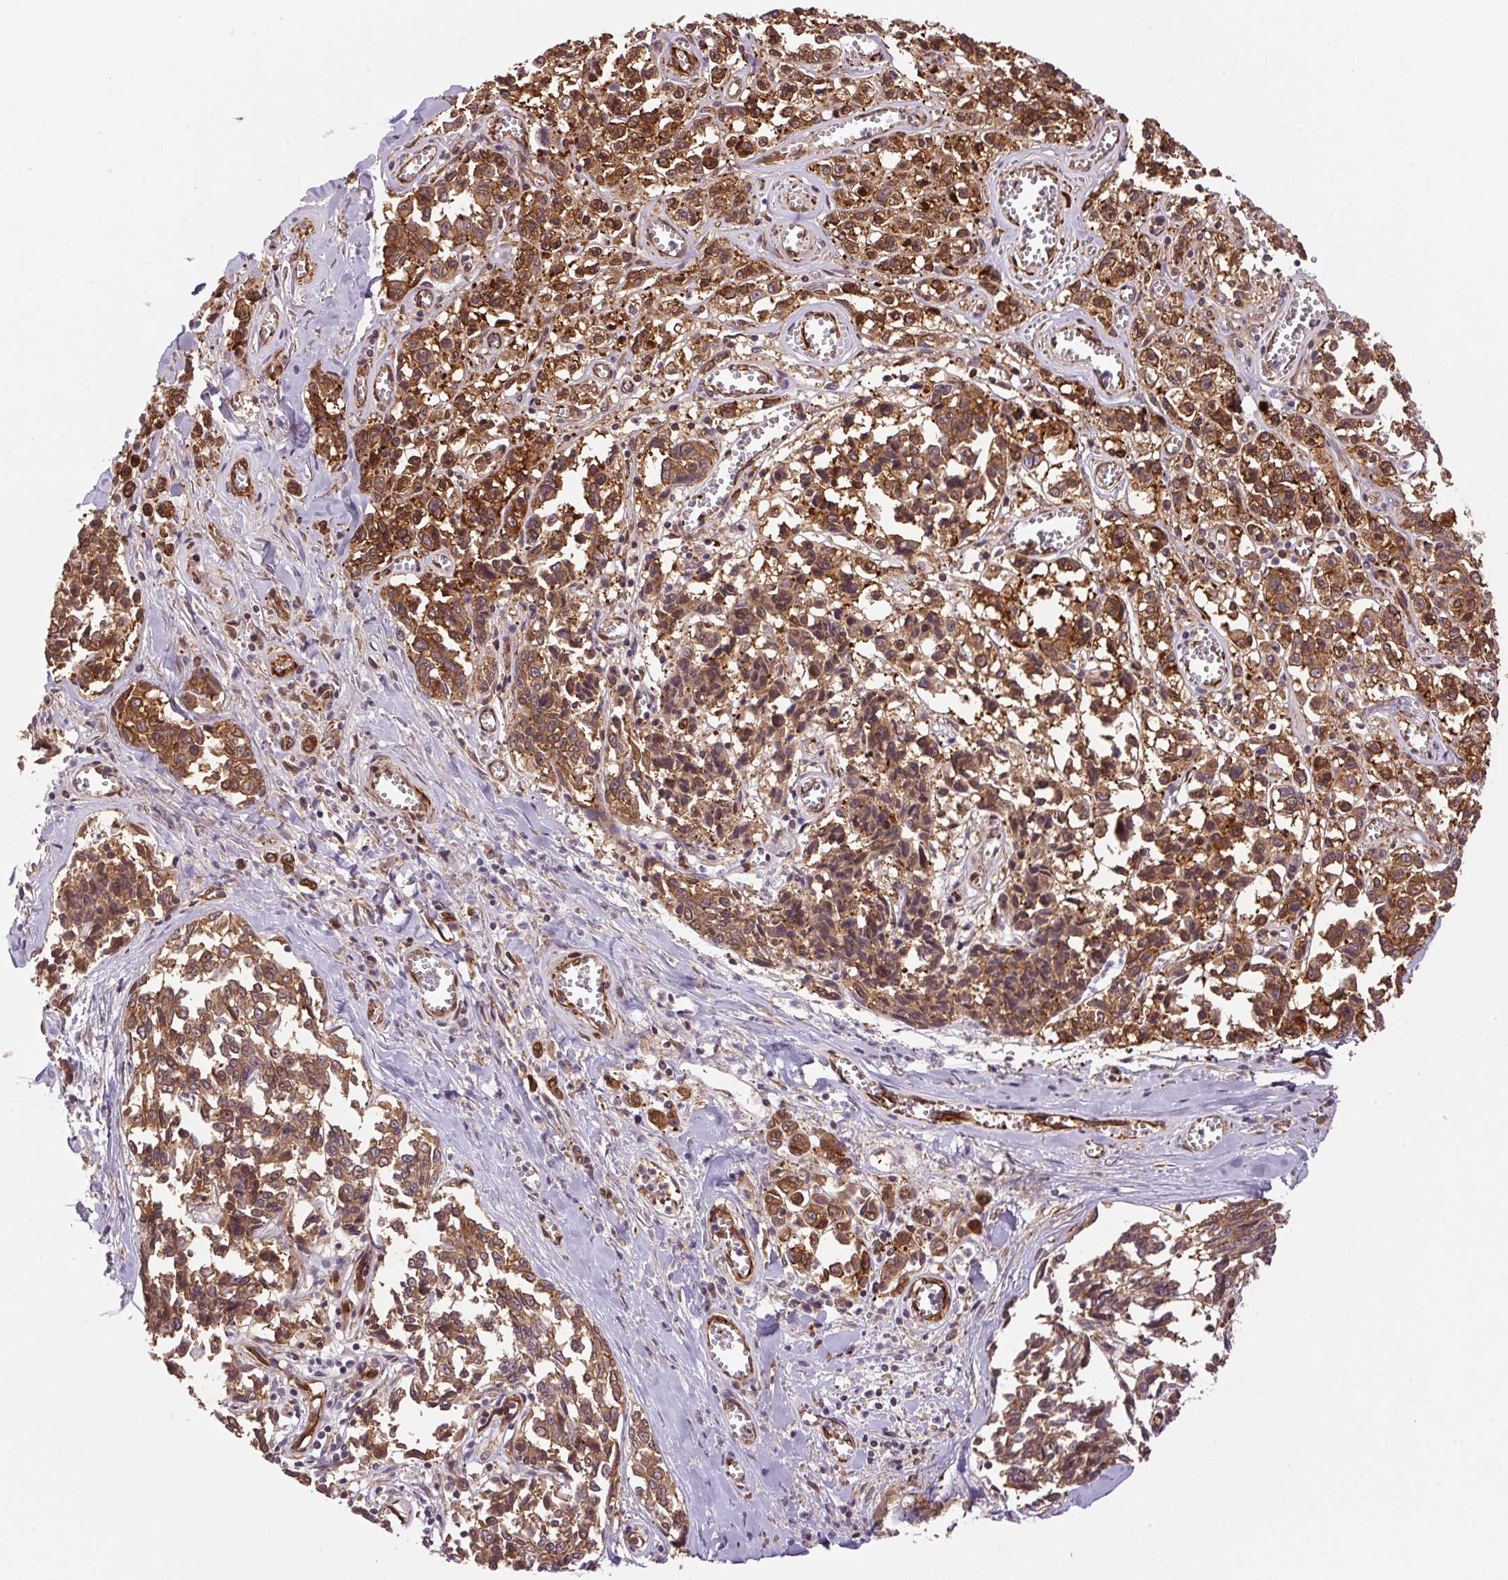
{"staining": {"intensity": "strong", "quantity": ">75%", "location": "cytoplasmic/membranous"}, "tissue": "melanoma", "cell_type": "Tumor cells", "image_type": "cancer", "snomed": [{"axis": "morphology", "description": "Malignant melanoma, NOS"}, {"axis": "topography", "description": "Skin"}], "caption": "Immunohistochemistry (IHC) (DAB) staining of human melanoma displays strong cytoplasmic/membranous protein positivity in approximately >75% of tumor cells.", "gene": "SEPTIN10", "patient": {"sex": "female", "age": 64}}